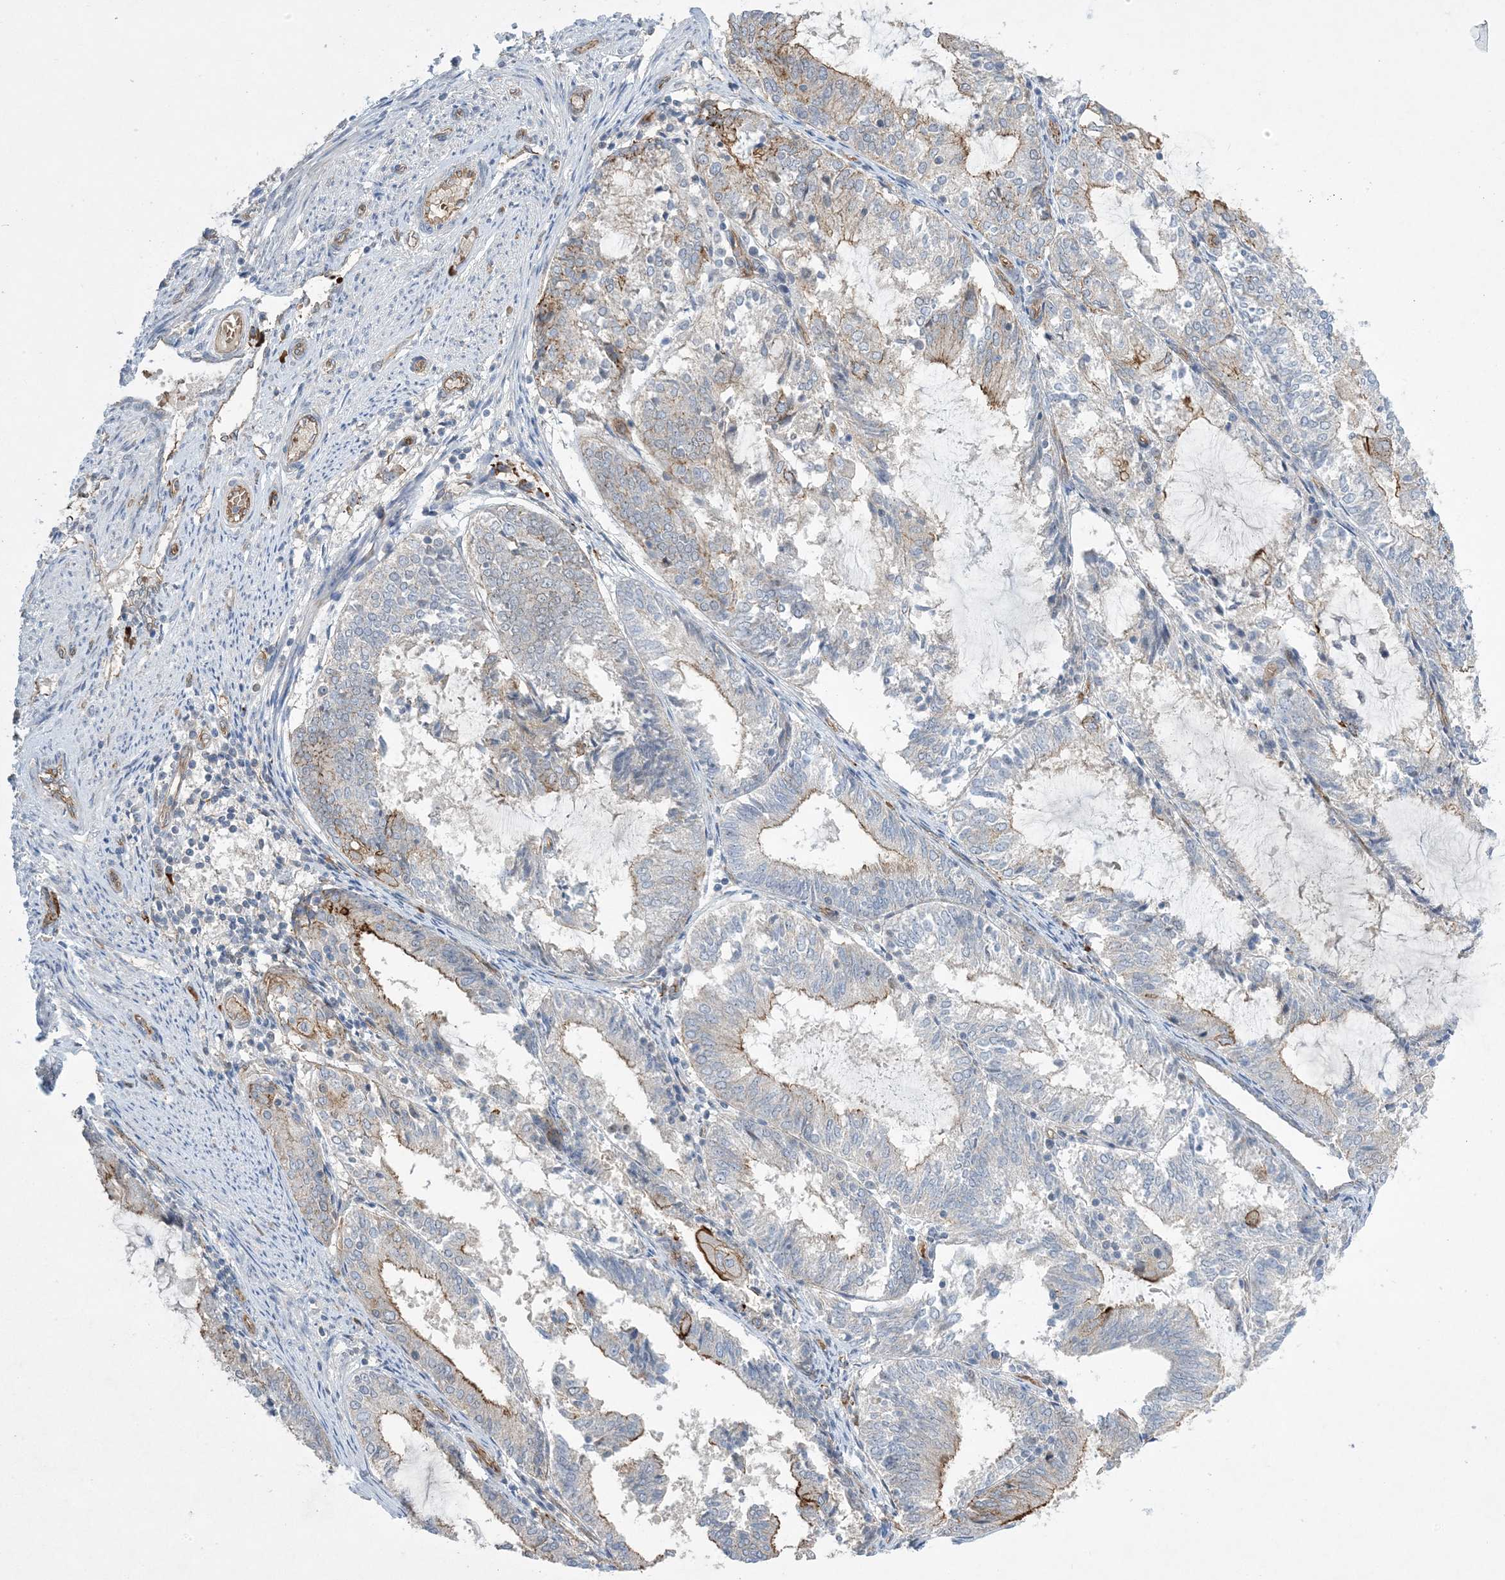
{"staining": {"intensity": "moderate", "quantity": "<25%", "location": "cytoplasmic/membranous"}, "tissue": "endometrial cancer", "cell_type": "Tumor cells", "image_type": "cancer", "snomed": [{"axis": "morphology", "description": "Adenocarcinoma, NOS"}, {"axis": "topography", "description": "Endometrium"}], "caption": "Endometrial cancer (adenocarcinoma) stained for a protein (brown) displays moderate cytoplasmic/membranous positive staining in approximately <25% of tumor cells.", "gene": "AOC1", "patient": {"sex": "female", "age": 81}}